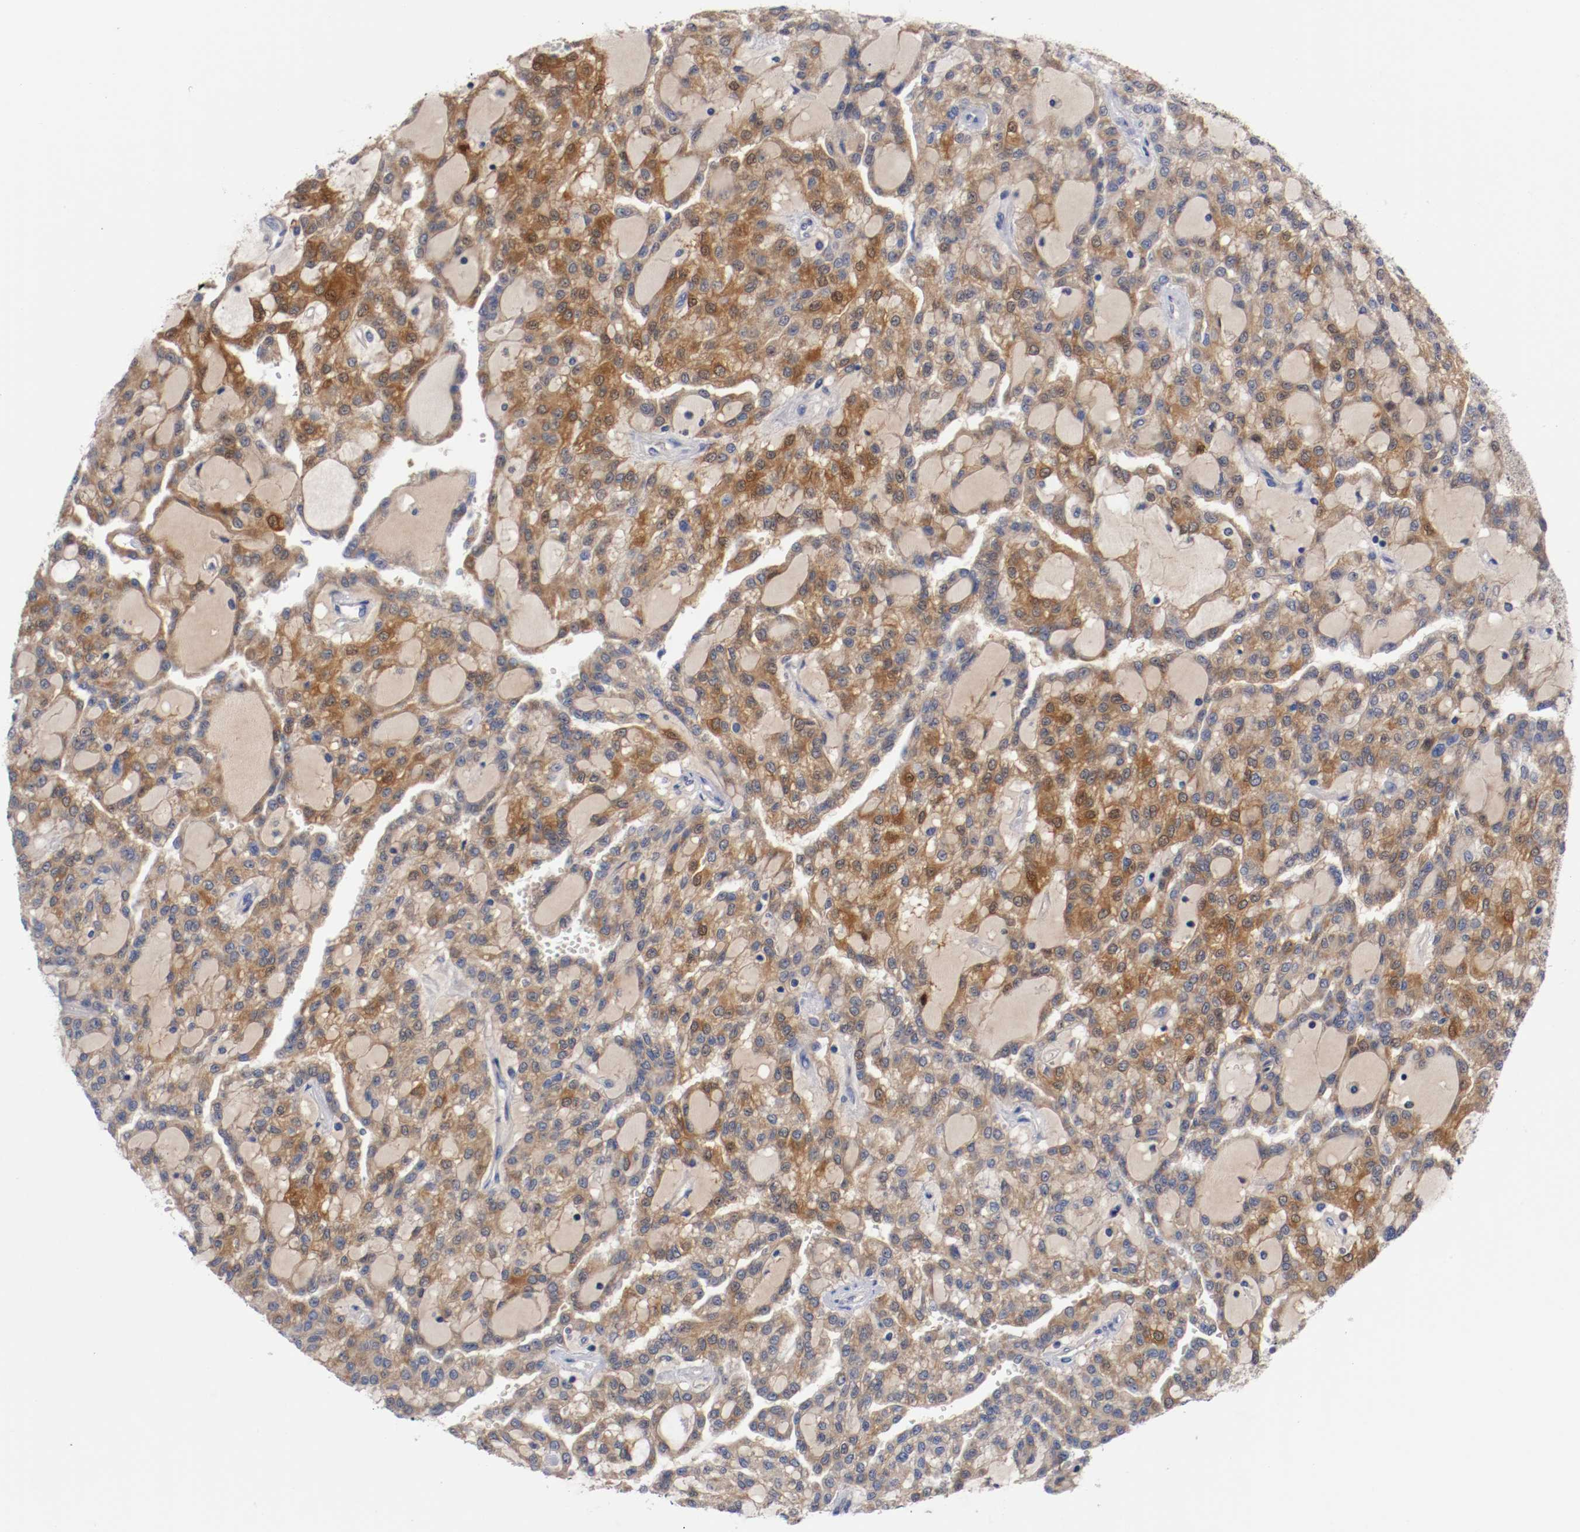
{"staining": {"intensity": "strong", "quantity": ">75%", "location": "cytoplasmic/membranous"}, "tissue": "renal cancer", "cell_type": "Tumor cells", "image_type": "cancer", "snomed": [{"axis": "morphology", "description": "Adenocarcinoma, NOS"}, {"axis": "topography", "description": "Kidney"}], "caption": "High-power microscopy captured an immunohistochemistry (IHC) photomicrograph of adenocarcinoma (renal), revealing strong cytoplasmic/membranous expression in approximately >75% of tumor cells.", "gene": "PCSK6", "patient": {"sex": "male", "age": 63}}